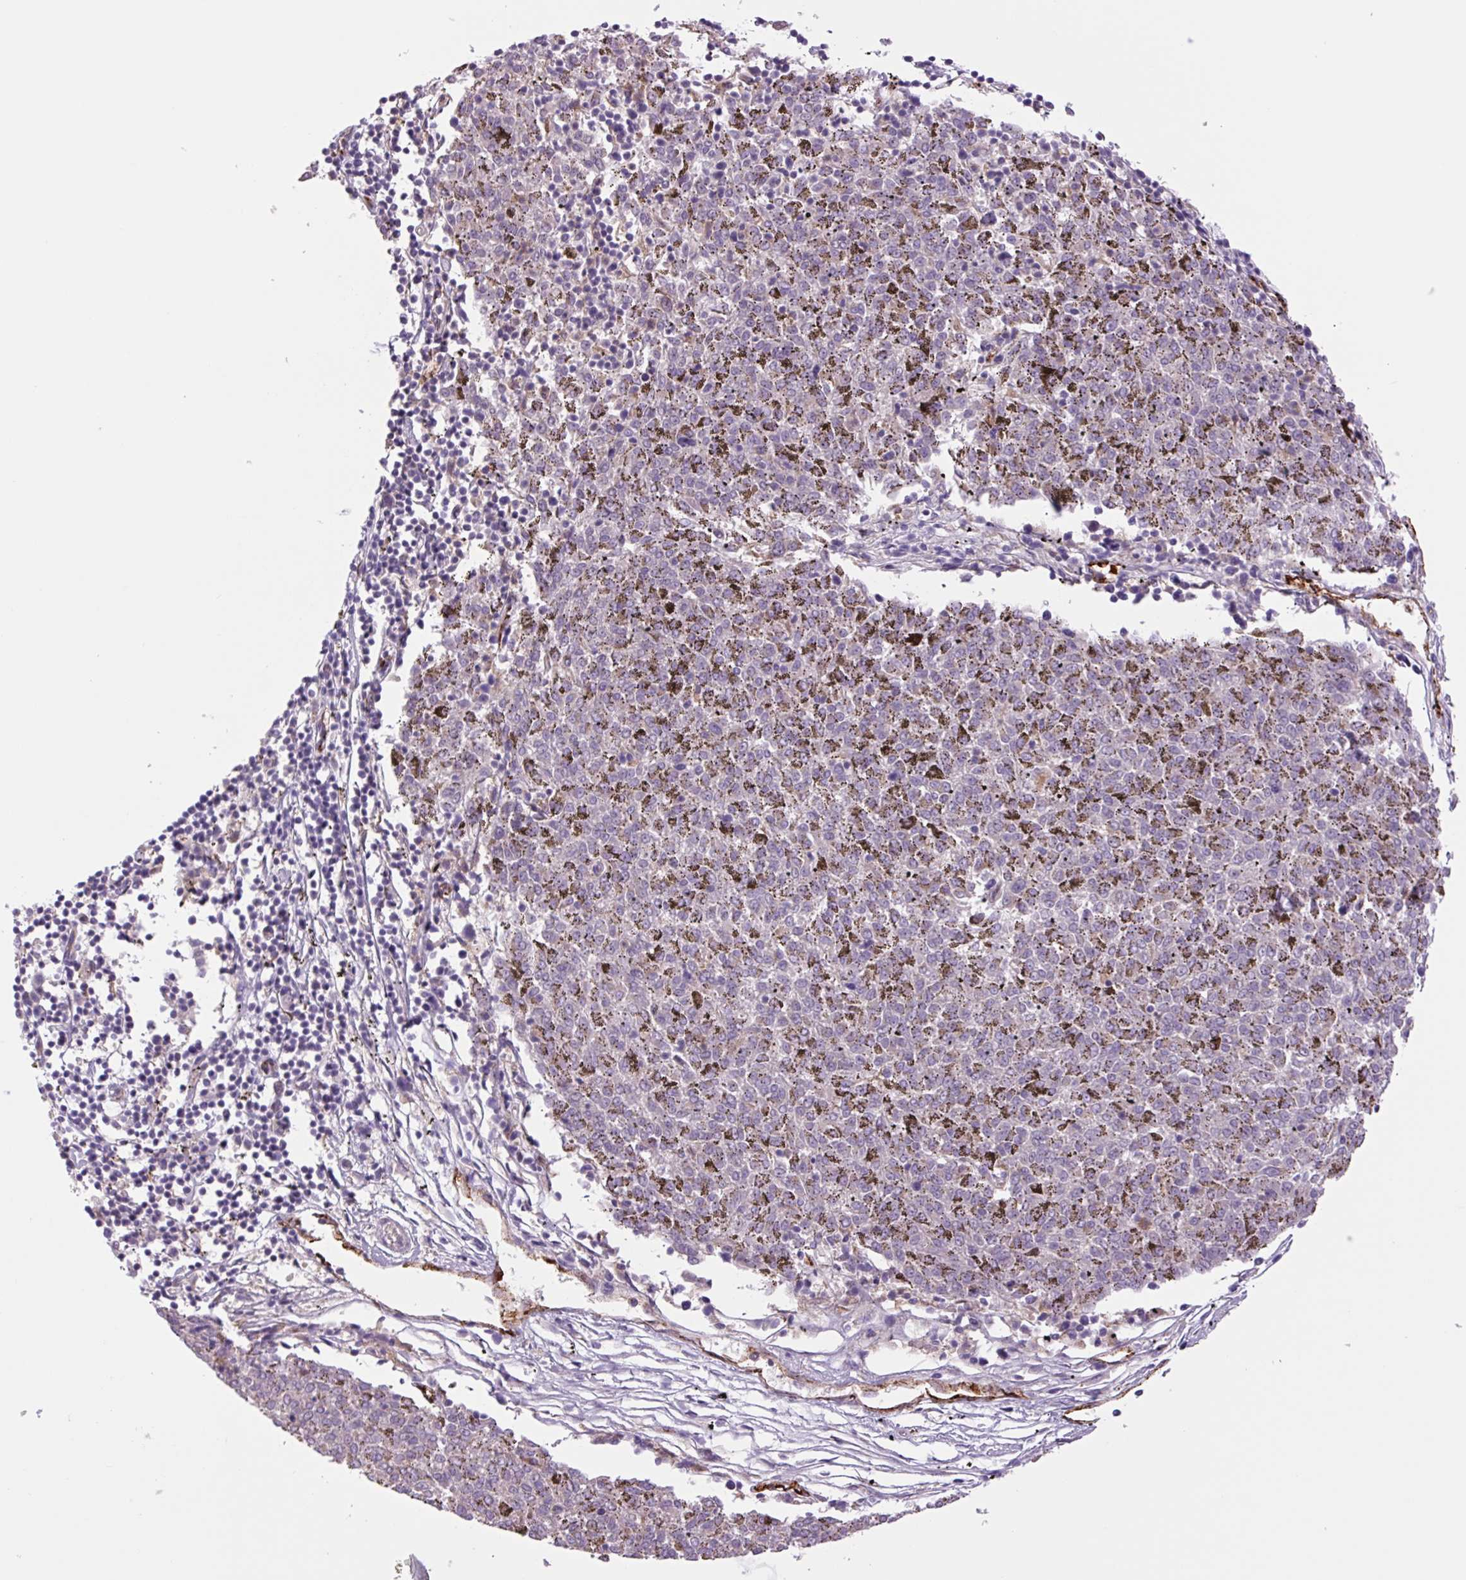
{"staining": {"intensity": "negative", "quantity": "none", "location": "none"}, "tissue": "melanoma", "cell_type": "Tumor cells", "image_type": "cancer", "snomed": [{"axis": "morphology", "description": "Malignant melanoma, NOS"}, {"axis": "topography", "description": "Skin"}], "caption": "The histopathology image exhibits no staining of tumor cells in malignant melanoma.", "gene": "PLA2G4A", "patient": {"sex": "female", "age": 72}}